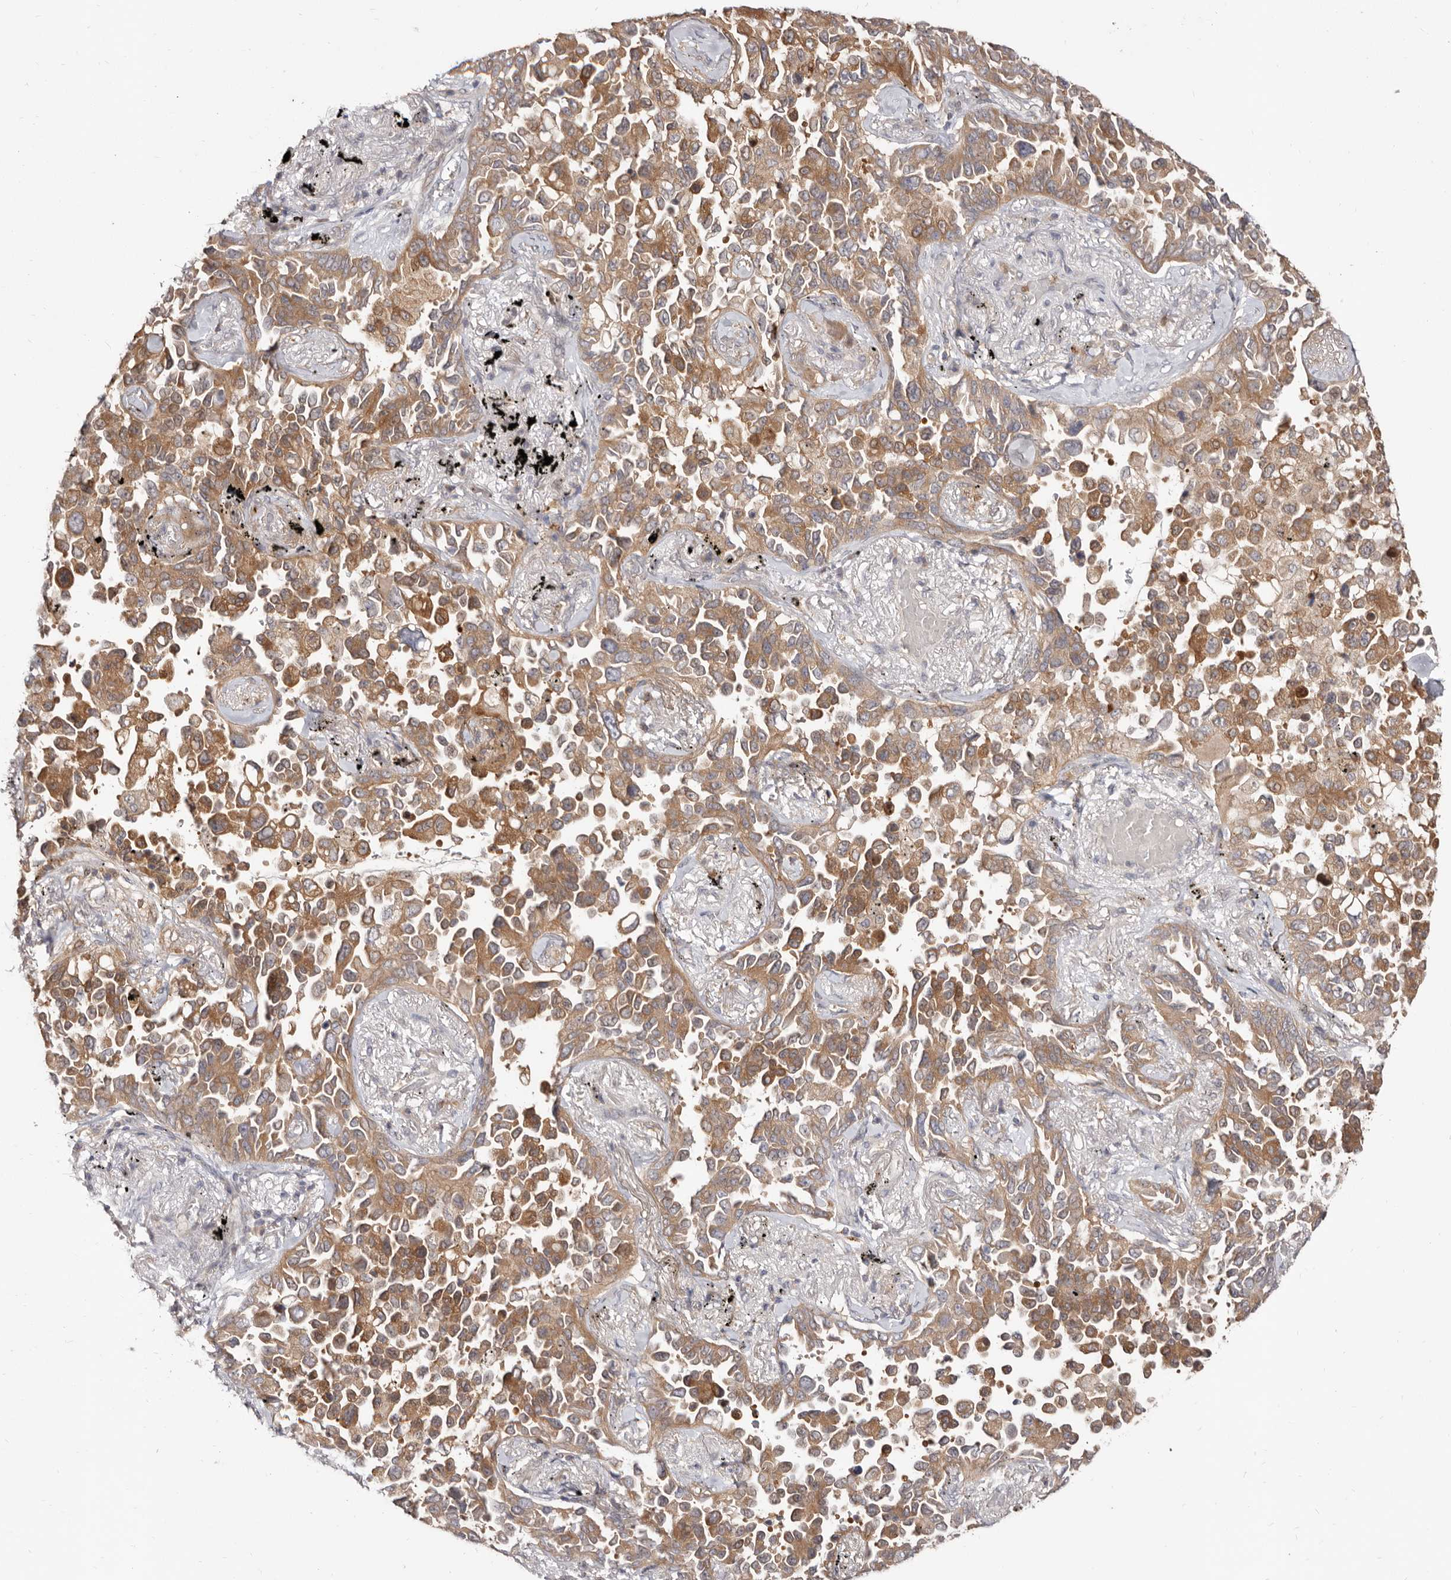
{"staining": {"intensity": "moderate", "quantity": ">75%", "location": "cytoplasmic/membranous"}, "tissue": "lung cancer", "cell_type": "Tumor cells", "image_type": "cancer", "snomed": [{"axis": "morphology", "description": "Adenocarcinoma, NOS"}, {"axis": "topography", "description": "Lung"}], "caption": "Protein staining of lung adenocarcinoma tissue displays moderate cytoplasmic/membranous staining in about >75% of tumor cells. (DAB = brown stain, brightfield microscopy at high magnification).", "gene": "TC2N", "patient": {"sex": "female", "age": 67}}